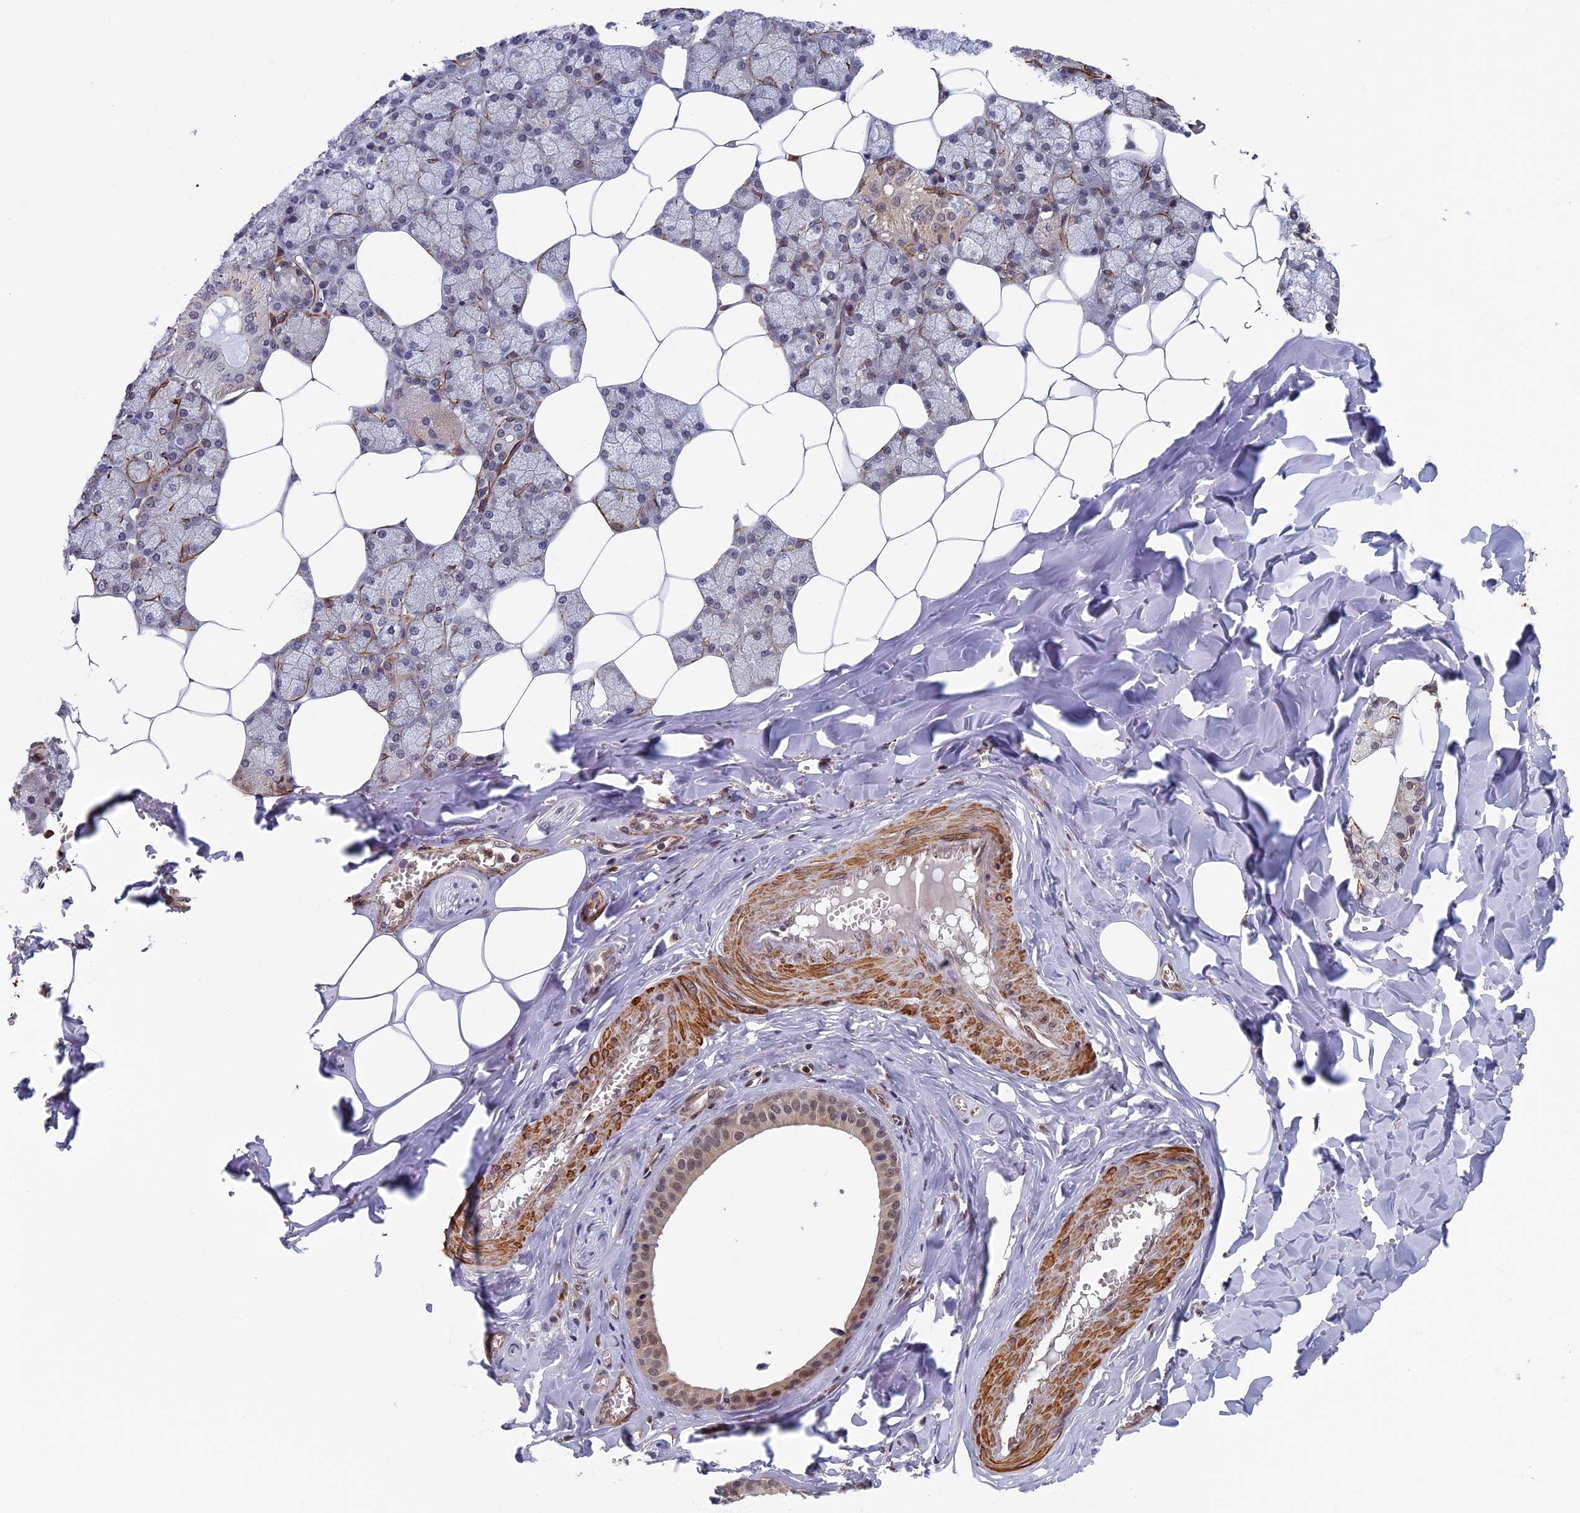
{"staining": {"intensity": "weak", "quantity": "25%-75%", "location": "cytoplasmic/membranous,nuclear"}, "tissue": "salivary gland", "cell_type": "Glandular cells", "image_type": "normal", "snomed": [{"axis": "morphology", "description": "Normal tissue, NOS"}, {"axis": "topography", "description": "Salivary gland"}], "caption": "Protein analysis of unremarkable salivary gland shows weak cytoplasmic/membranous,nuclear expression in about 25%-75% of glandular cells.", "gene": "CTDP1", "patient": {"sex": "male", "age": 62}}